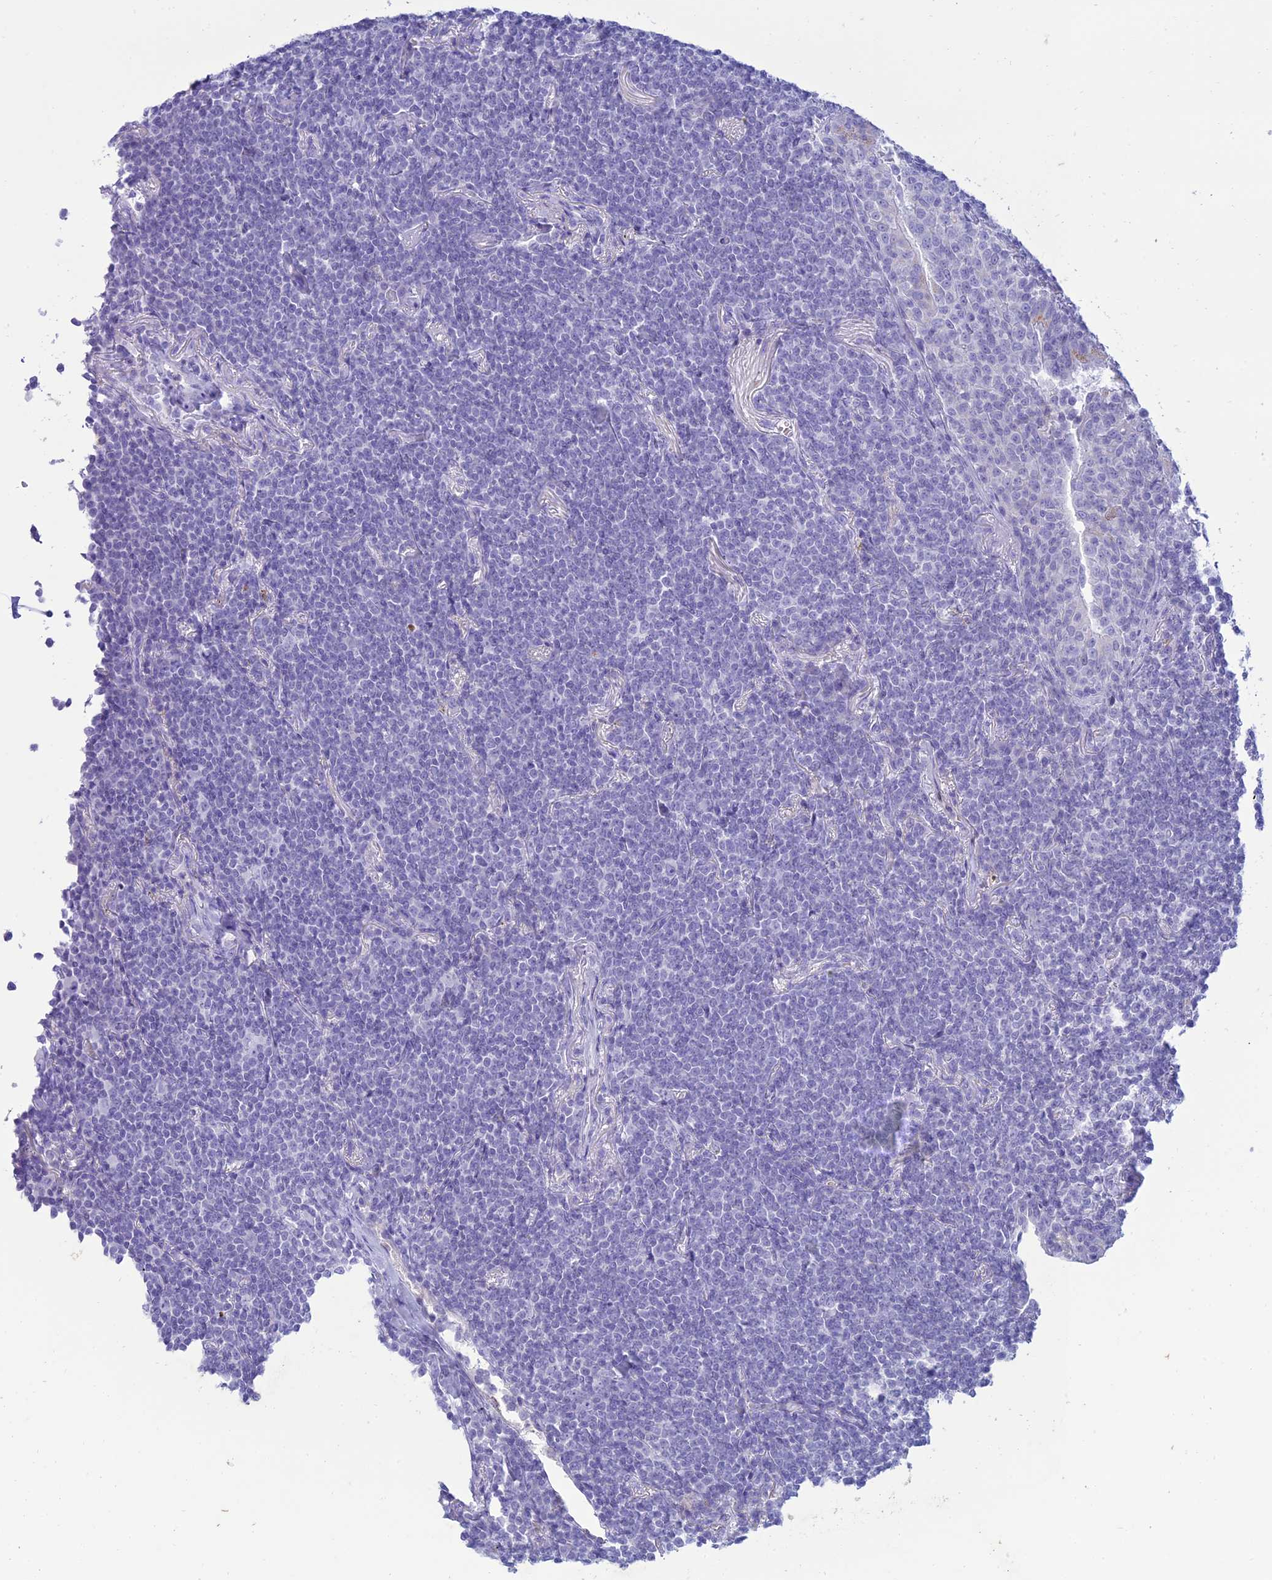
{"staining": {"intensity": "negative", "quantity": "none", "location": "none"}, "tissue": "lymphoma", "cell_type": "Tumor cells", "image_type": "cancer", "snomed": [{"axis": "morphology", "description": "Malignant lymphoma, non-Hodgkin's type, Low grade"}, {"axis": "topography", "description": "Lung"}], "caption": "This is a image of immunohistochemistry (IHC) staining of lymphoma, which shows no positivity in tumor cells.", "gene": "MAL2", "patient": {"sex": "female", "age": 71}}